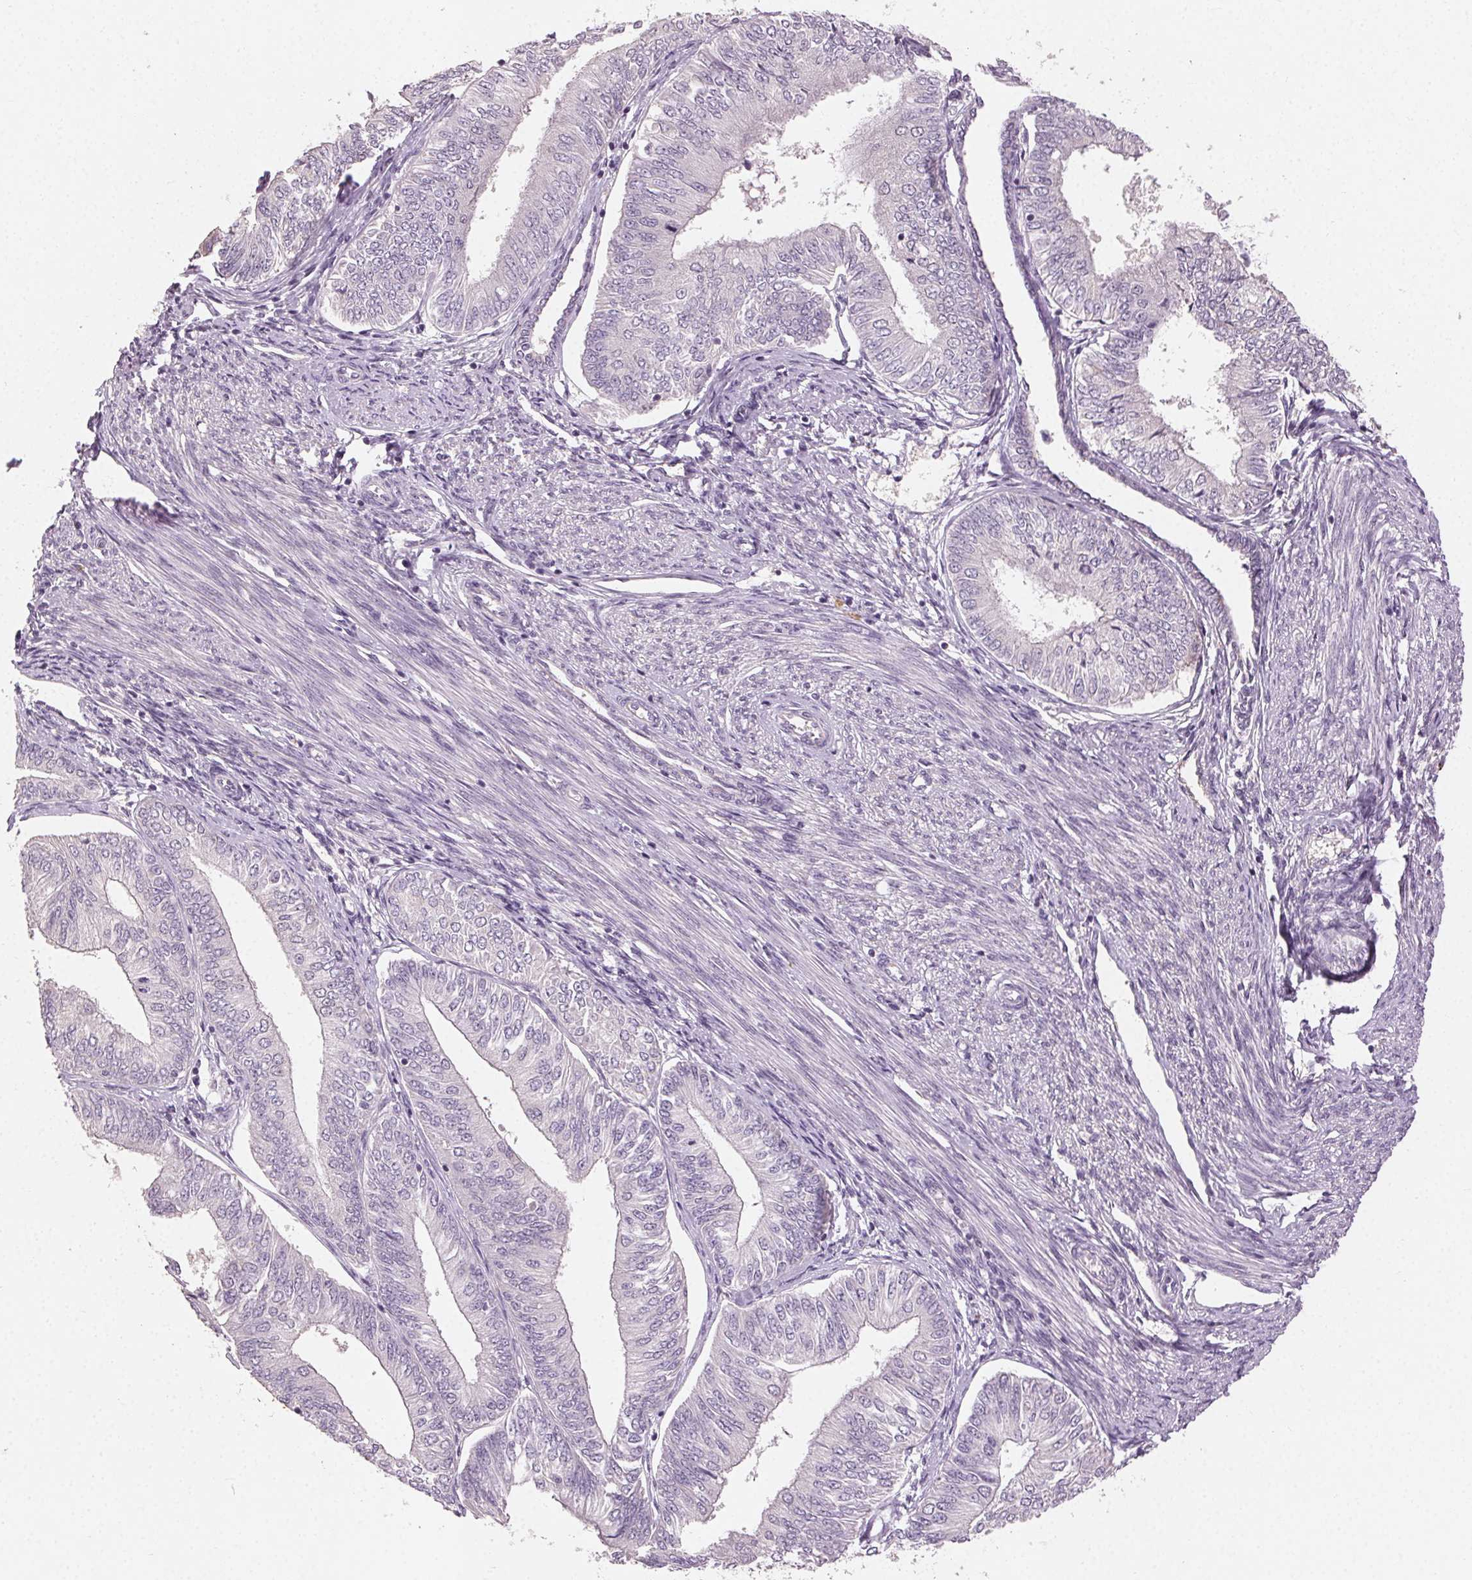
{"staining": {"intensity": "negative", "quantity": "none", "location": "none"}, "tissue": "endometrial cancer", "cell_type": "Tumor cells", "image_type": "cancer", "snomed": [{"axis": "morphology", "description": "Adenocarcinoma, NOS"}, {"axis": "topography", "description": "Endometrium"}], "caption": "Protein analysis of adenocarcinoma (endometrial) reveals no significant positivity in tumor cells.", "gene": "CLTRN", "patient": {"sex": "female", "age": 58}}